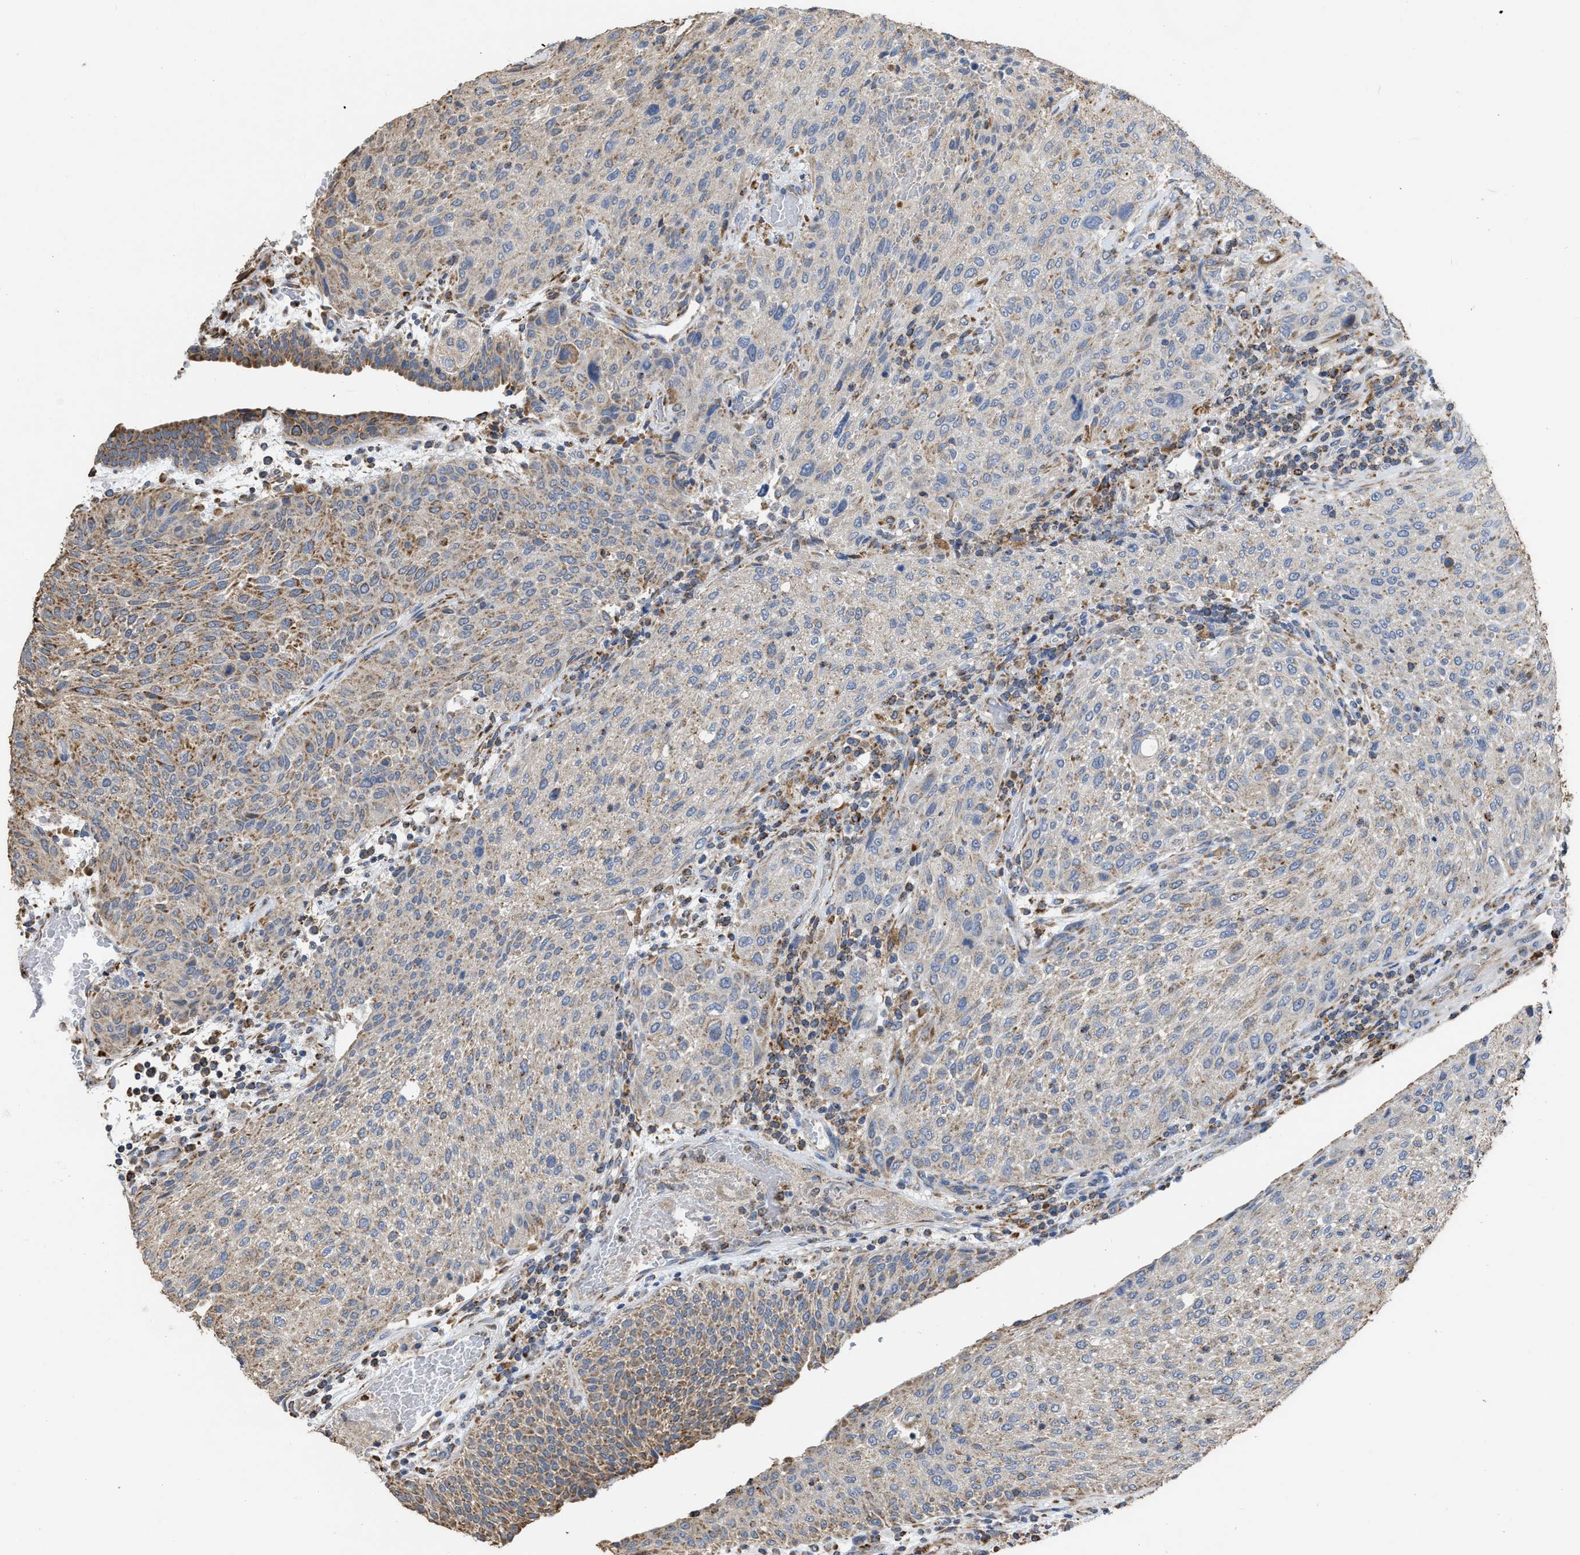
{"staining": {"intensity": "moderate", "quantity": "<25%", "location": "cytoplasmic/membranous"}, "tissue": "urothelial cancer", "cell_type": "Tumor cells", "image_type": "cancer", "snomed": [{"axis": "morphology", "description": "Urothelial carcinoma, Low grade"}, {"axis": "morphology", "description": "Urothelial carcinoma, High grade"}, {"axis": "topography", "description": "Urinary bladder"}], "caption": "Immunohistochemistry (IHC) (DAB (3,3'-diaminobenzidine)) staining of urothelial cancer demonstrates moderate cytoplasmic/membranous protein staining in approximately <25% of tumor cells. The staining was performed using DAB (3,3'-diaminobenzidine), with brown indicating positive protein expression. Nuclei are stained blue with hematoxylin.", "gene": "AK2", "patient": {"sex": "male", "age": 35}}